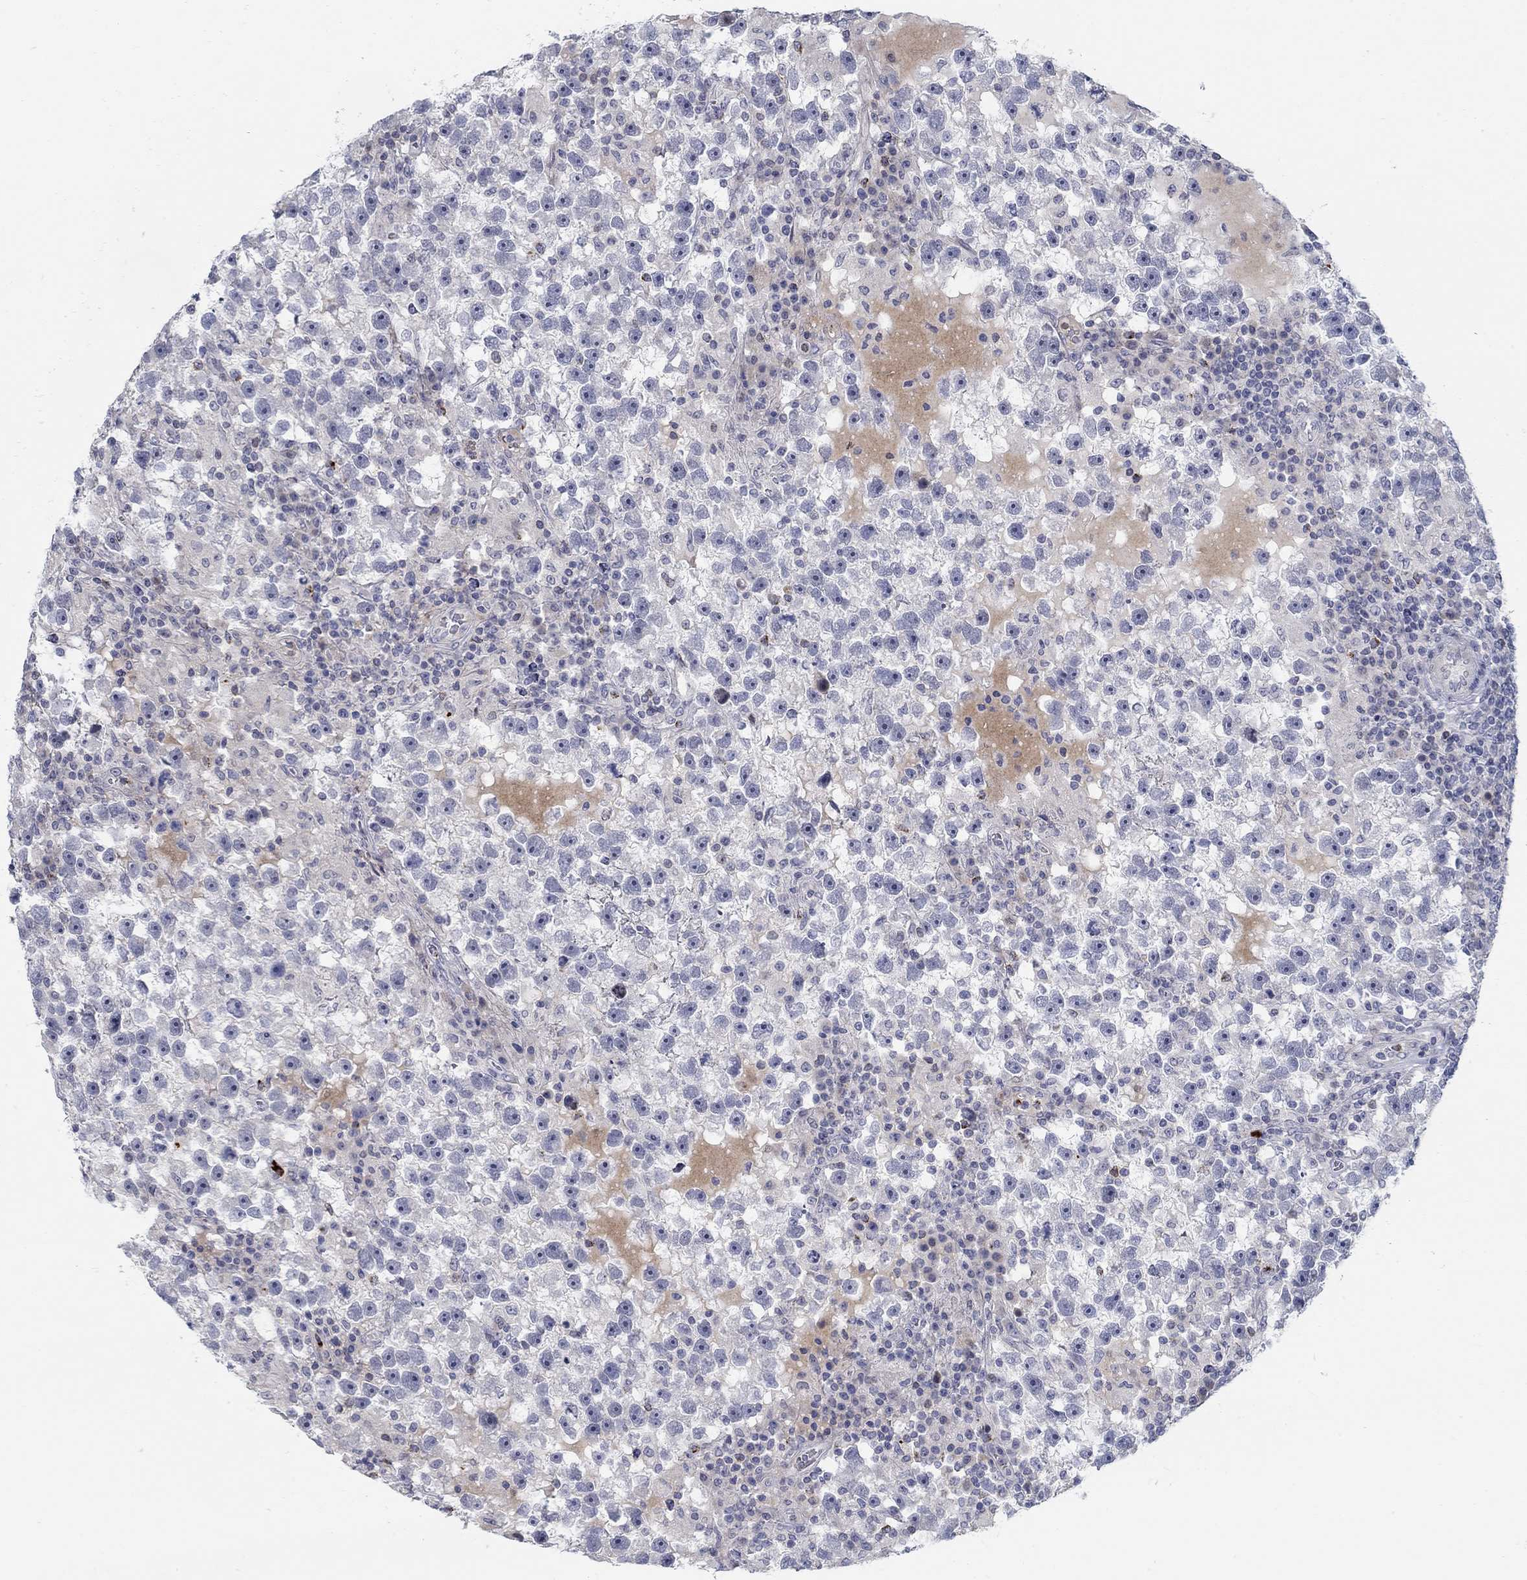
{"staining": {"intensity": "negative", "quantity": "none", "location": "none"}, "tissue": "testis cancer", "cell_type": "Tumor cells", "image_type": "cancer", "snomed": [{"axis": "morphology", "description": "Seminoma, NOS"}, {"axis": "topography", "description": "Testis"}], "caption": "DAB (3,3'-diaminobenzidine) immunohistochemical staining of human seminoma (testis) shows no significant staining in tumor cells.", "gene": "ANO7", "patient": {"sex": "male", "age": 47}}